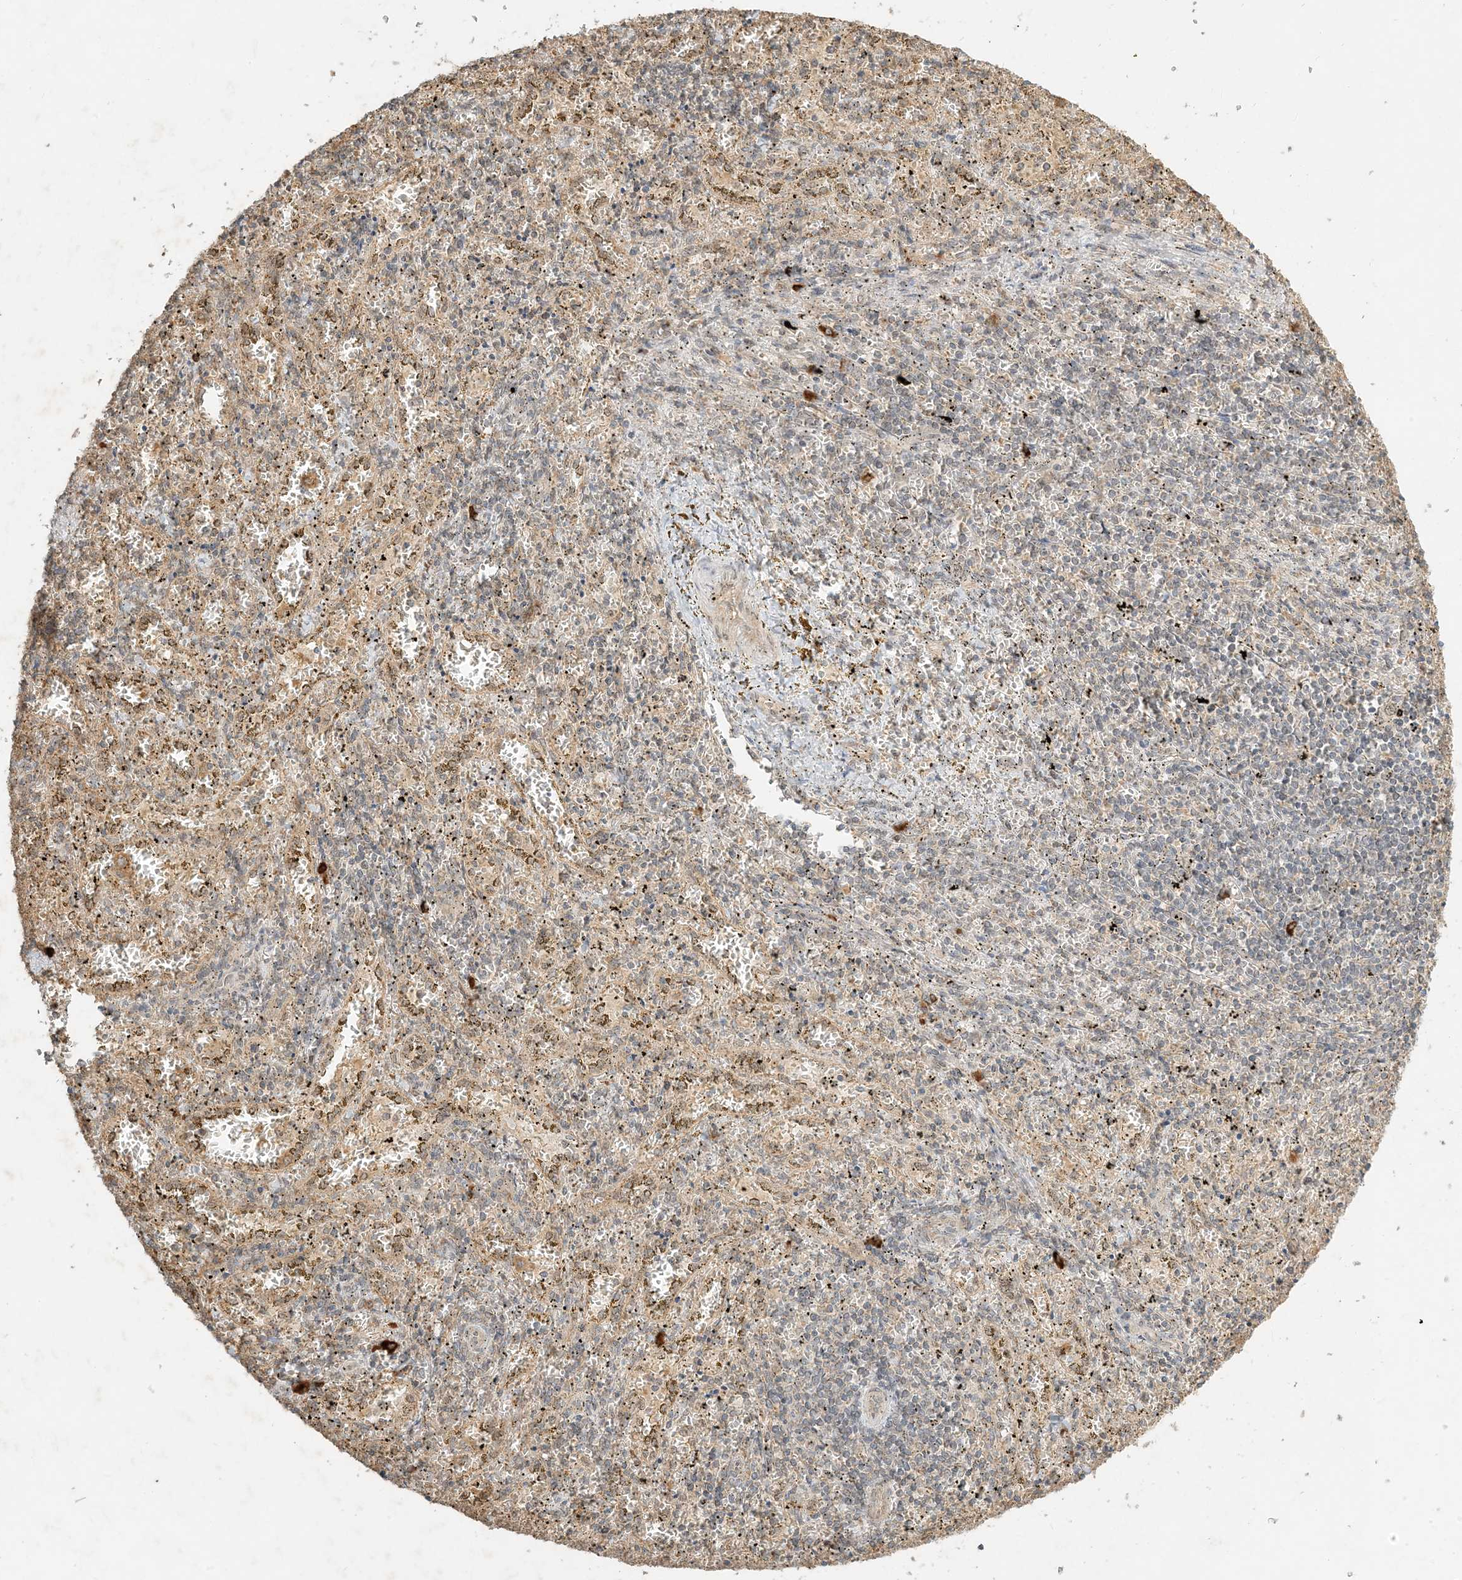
{"staining": {"intensity": "moderate", "quantity": "25%-75%", "location": "cytoplasmic/membranous"}, "tissue": "spleen", "cell_type": "Cells in red pulp", "image_type": "normal", "snomed": [{"axis": "morphology", "description": "Normal tissue, NOS"}, {"axis": "topography", "description": "Spleen"}], "caption": "This is a histology image of IHC staining of normal spleen, which shows moderate staining in the cytoplasmic/membranous of cells in red pulp.", "gene": "MCOLN1", "patient": {"sex": "male", "age": 11}}